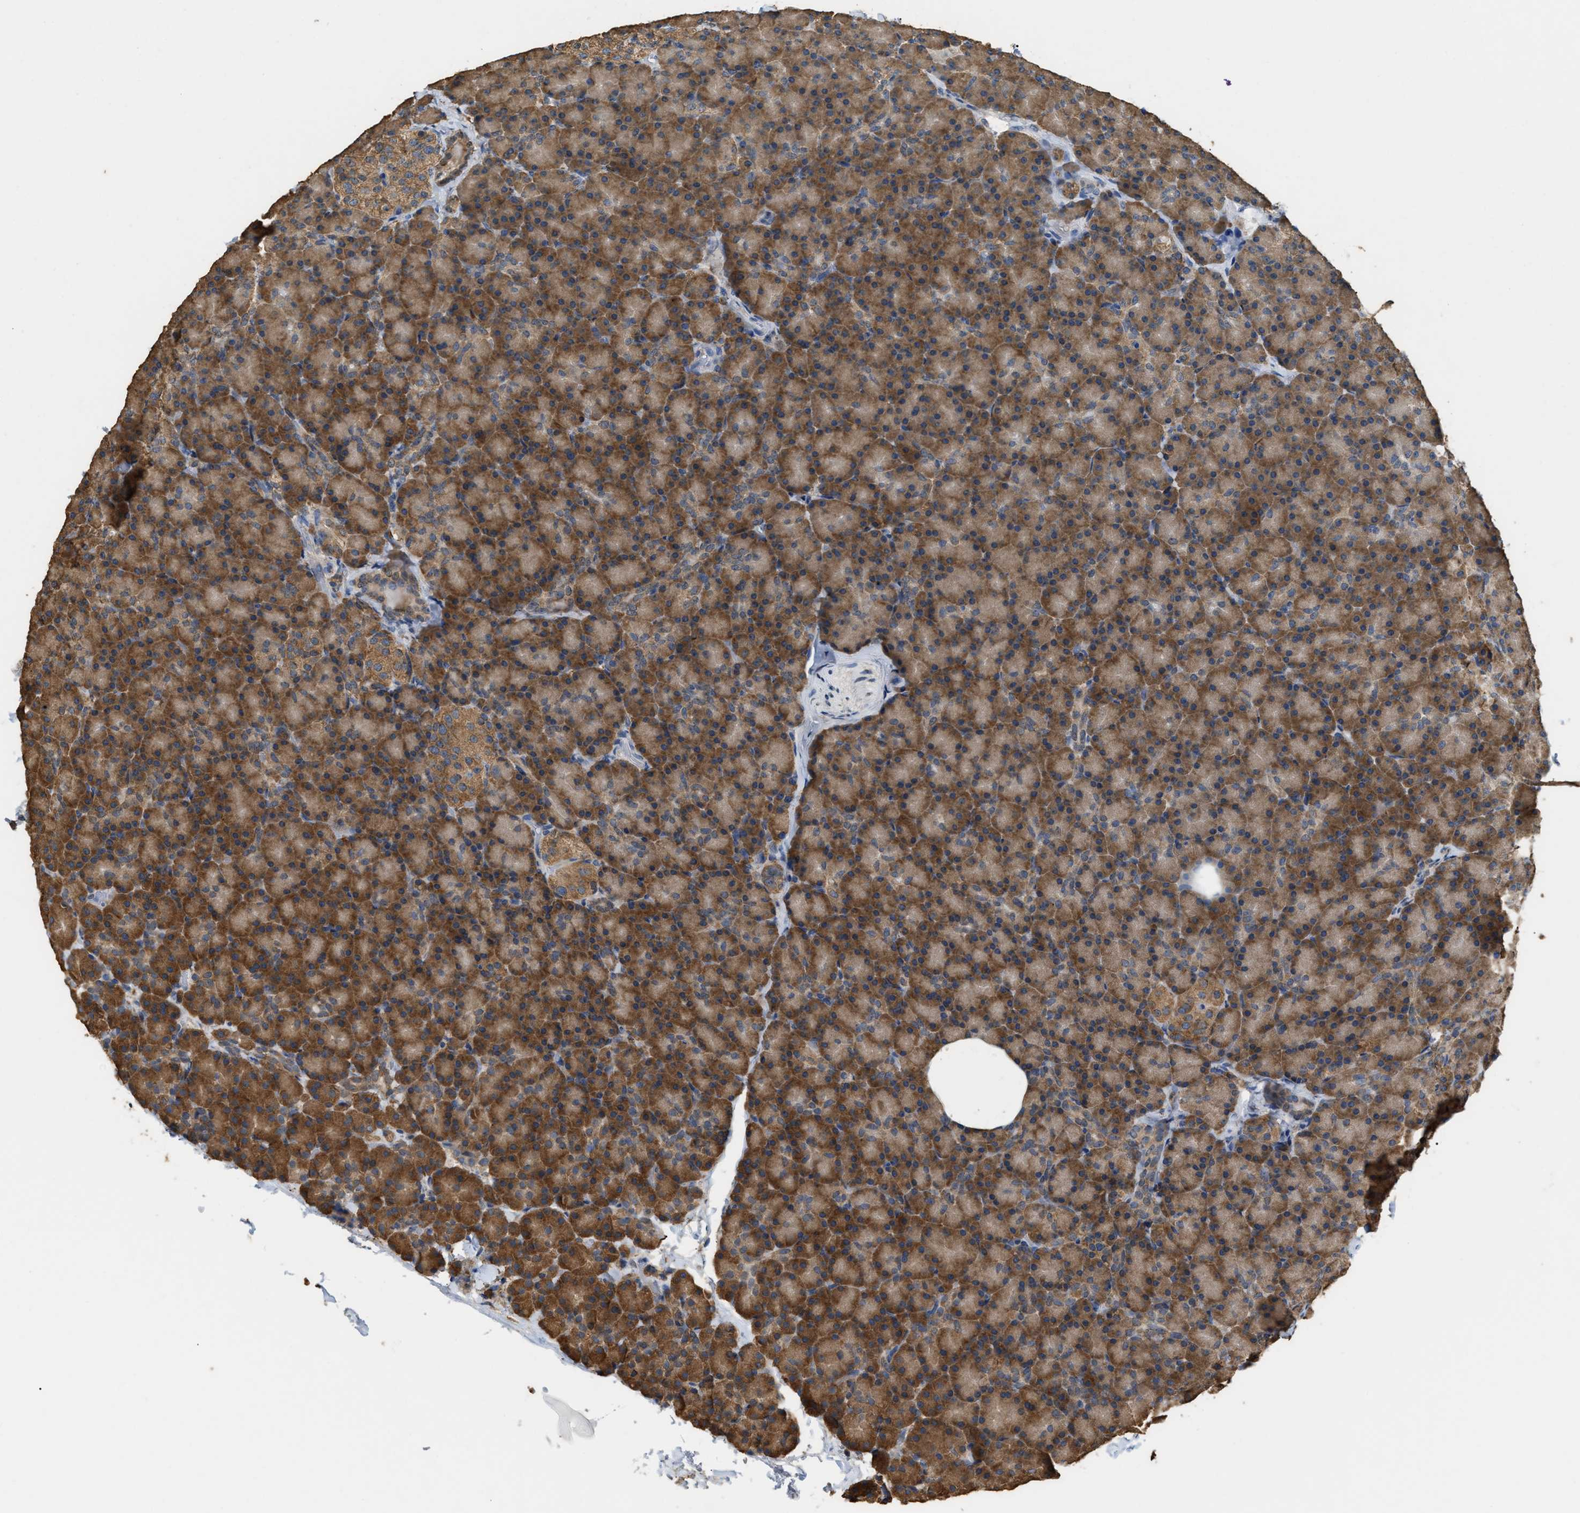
{"staining": {"intensity": "strong", "quantity": ">75%", "location": "cytoplasmic/membranous"}, "tissue": "pancreas", "cell_type": "Exocrine glandular cells", "image_type": "normal", "snomed": [{"axis": "morphology", "description": "Normal tissue, NOS"}, {"axis": "topography", "description": "Pancreas"}], "caption": "Exocrine glandular cells display high levels of strong cytoplasmic/membranous positivity in approximately >75% of cells in unremarkable human pancreas. The protein is stained brown, and the nuclei are stained in blue (DAB IHC with brightfield microscopy, high magnification).", "gene": "GCN1", "patient": {"sex": "female", "age": 43}}